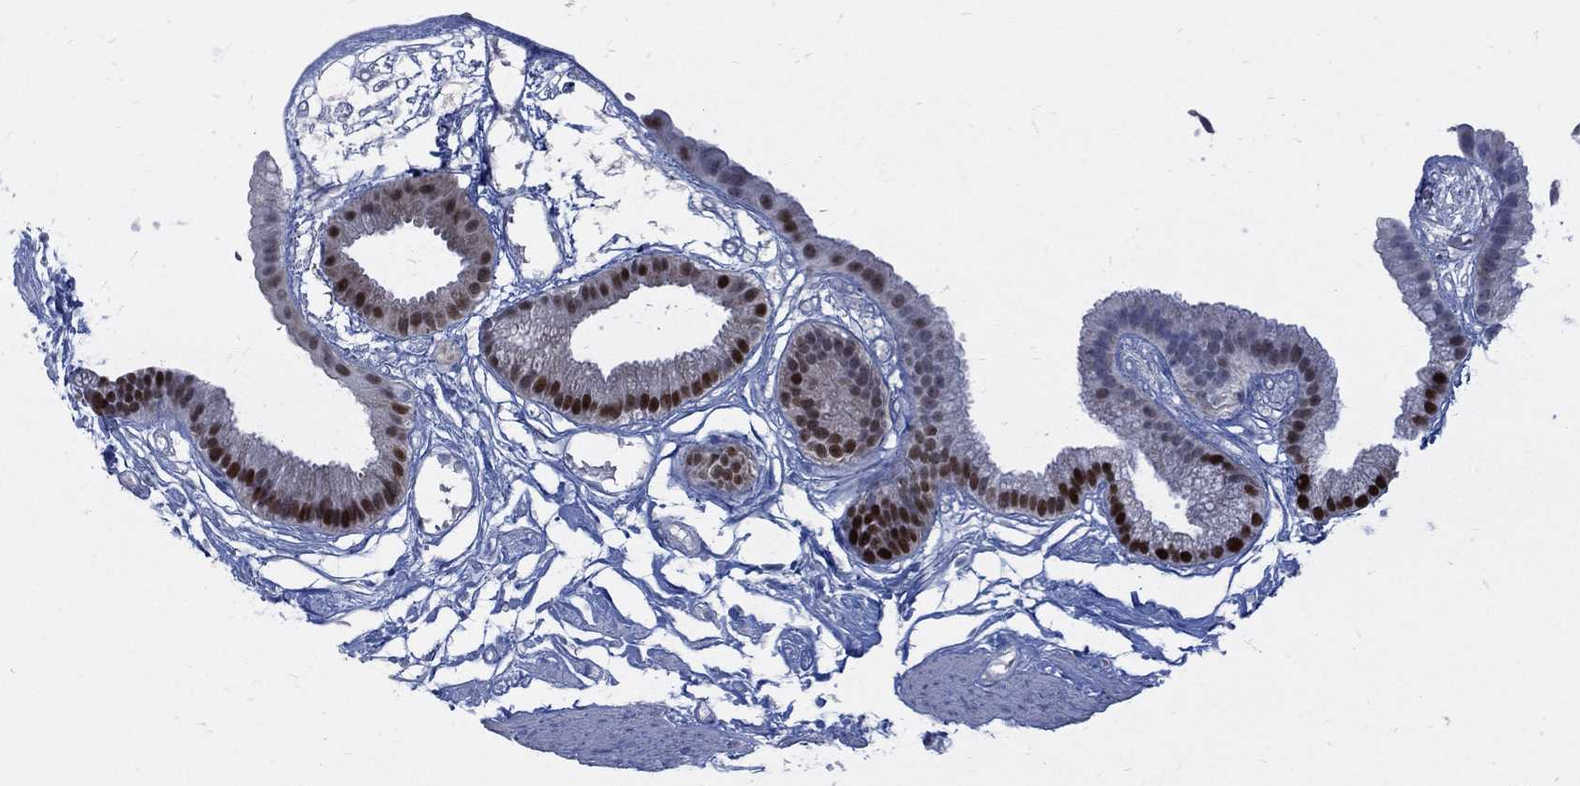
{"staining": {"intensity": "strong", "quantity": ">75%", "location": "nuclear"}, "tissue": "gallbladder", "cell_type": "Glandular cells", "image_type": "normal", "snomed": [{"axis": "morphology", "description": "Normal tissue, NOS"}, {"axis": "topography", "description": "Gallbladder"}], "caption": "Immunohistochemistry image of benign gallbladder stained for a protein (brown), which shows high levels of strong nuclear positivity in about >75% of glandular cells.", "gene": "GCFC2", "patient": {"sex": "female", "age": 45}}